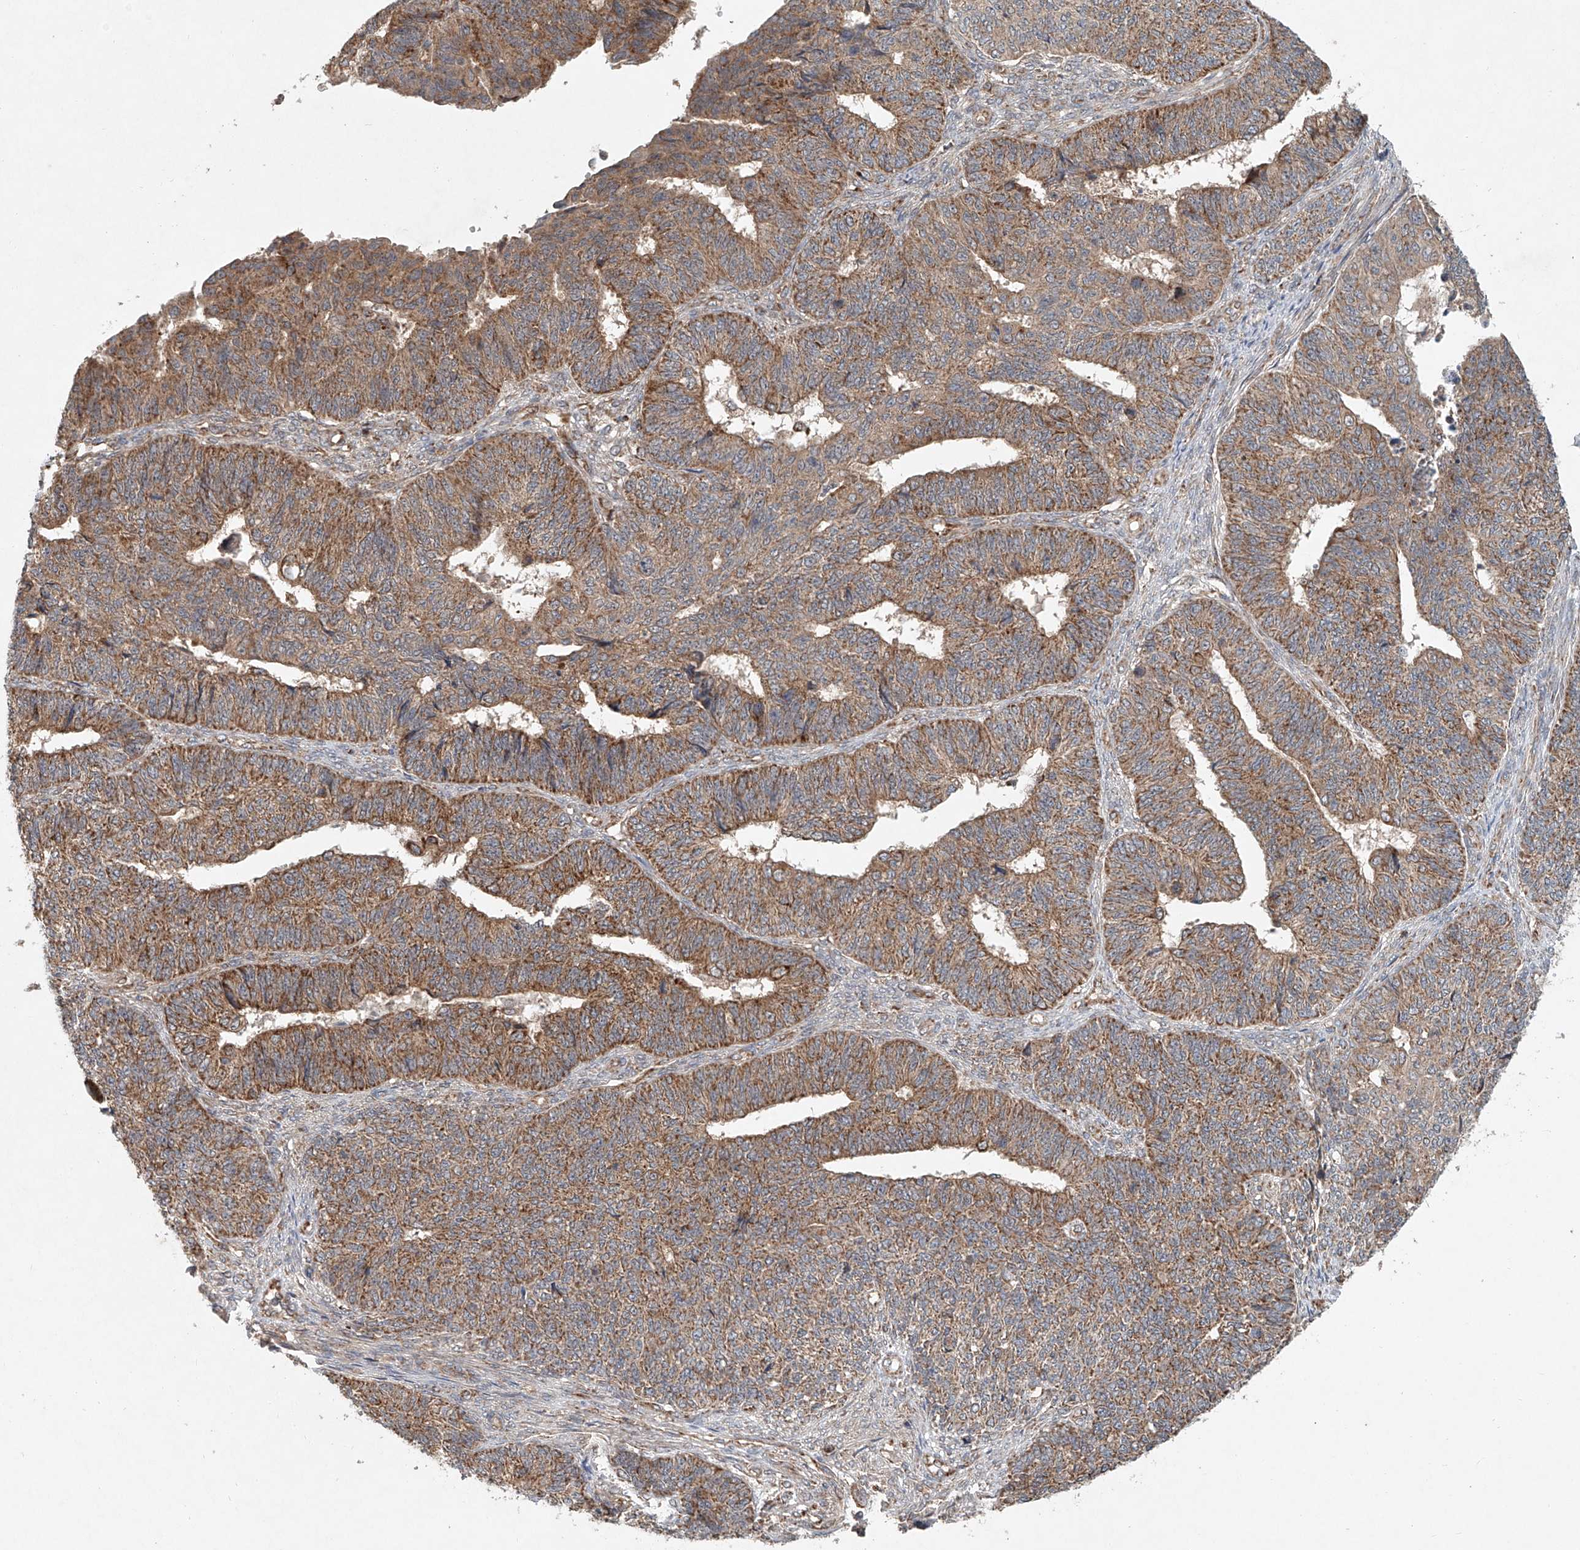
{"staining": {"intensity": "moderate", "quantity": ">75%", "location": "cytoplasmic/membranous"}, "tissue": "endometrial cancer", "cell_type": "Tumor cells", "image_type": "cancer", "snomed": [{"axis": "morphology", "description": "Adenocarcinoma, NOS"}, {"axis": "topography", "description": "Endometrium"}], "caption": "Brown immunohistochemical staining in human endometrial cancer (adenocarcinoma) displays moderate cytoplasmic/membranous staining in about >75% of tumor cells.", "gene": "DCAF11", "patient": {"sex": "female", "age": 32}}